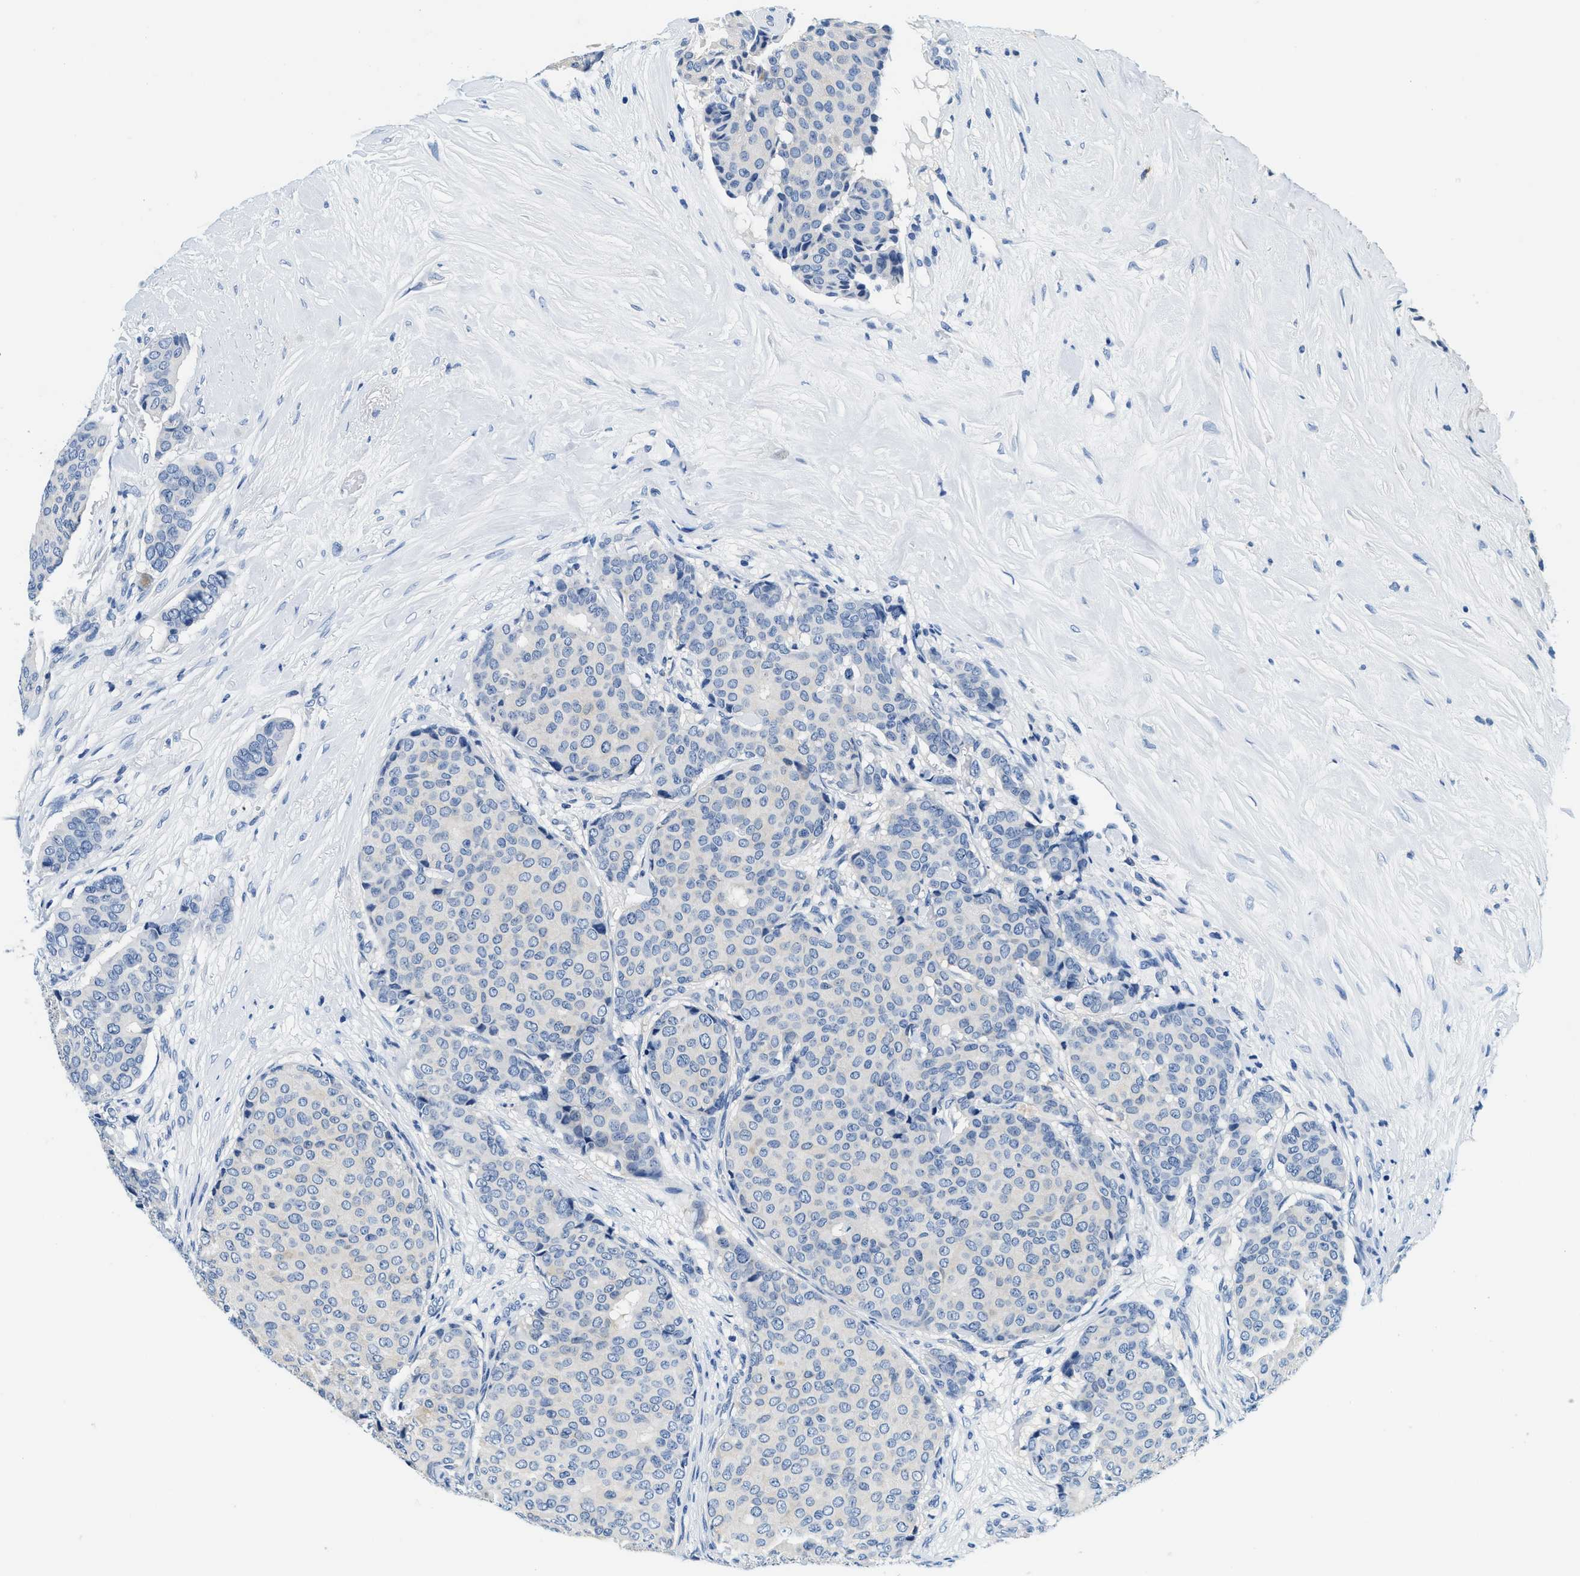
{"staining": {"intensity": "negative", "quantity": "none", "location": "none"}, "tissue": "breast cancer", "cell_type": "Tumor cells", "image_type": "cancer", "snomed": [{"axis": "morphology", "description": "Duct carcinoma"}, {"axis": "topography", "description": "Breast"}], "caption": "DAB immunohistochemical staining of human breast cancer demonstrates no significant staining in tumor cells.", "gene": "GSTM3", "patient": {"sex": "female", "age": 75}}